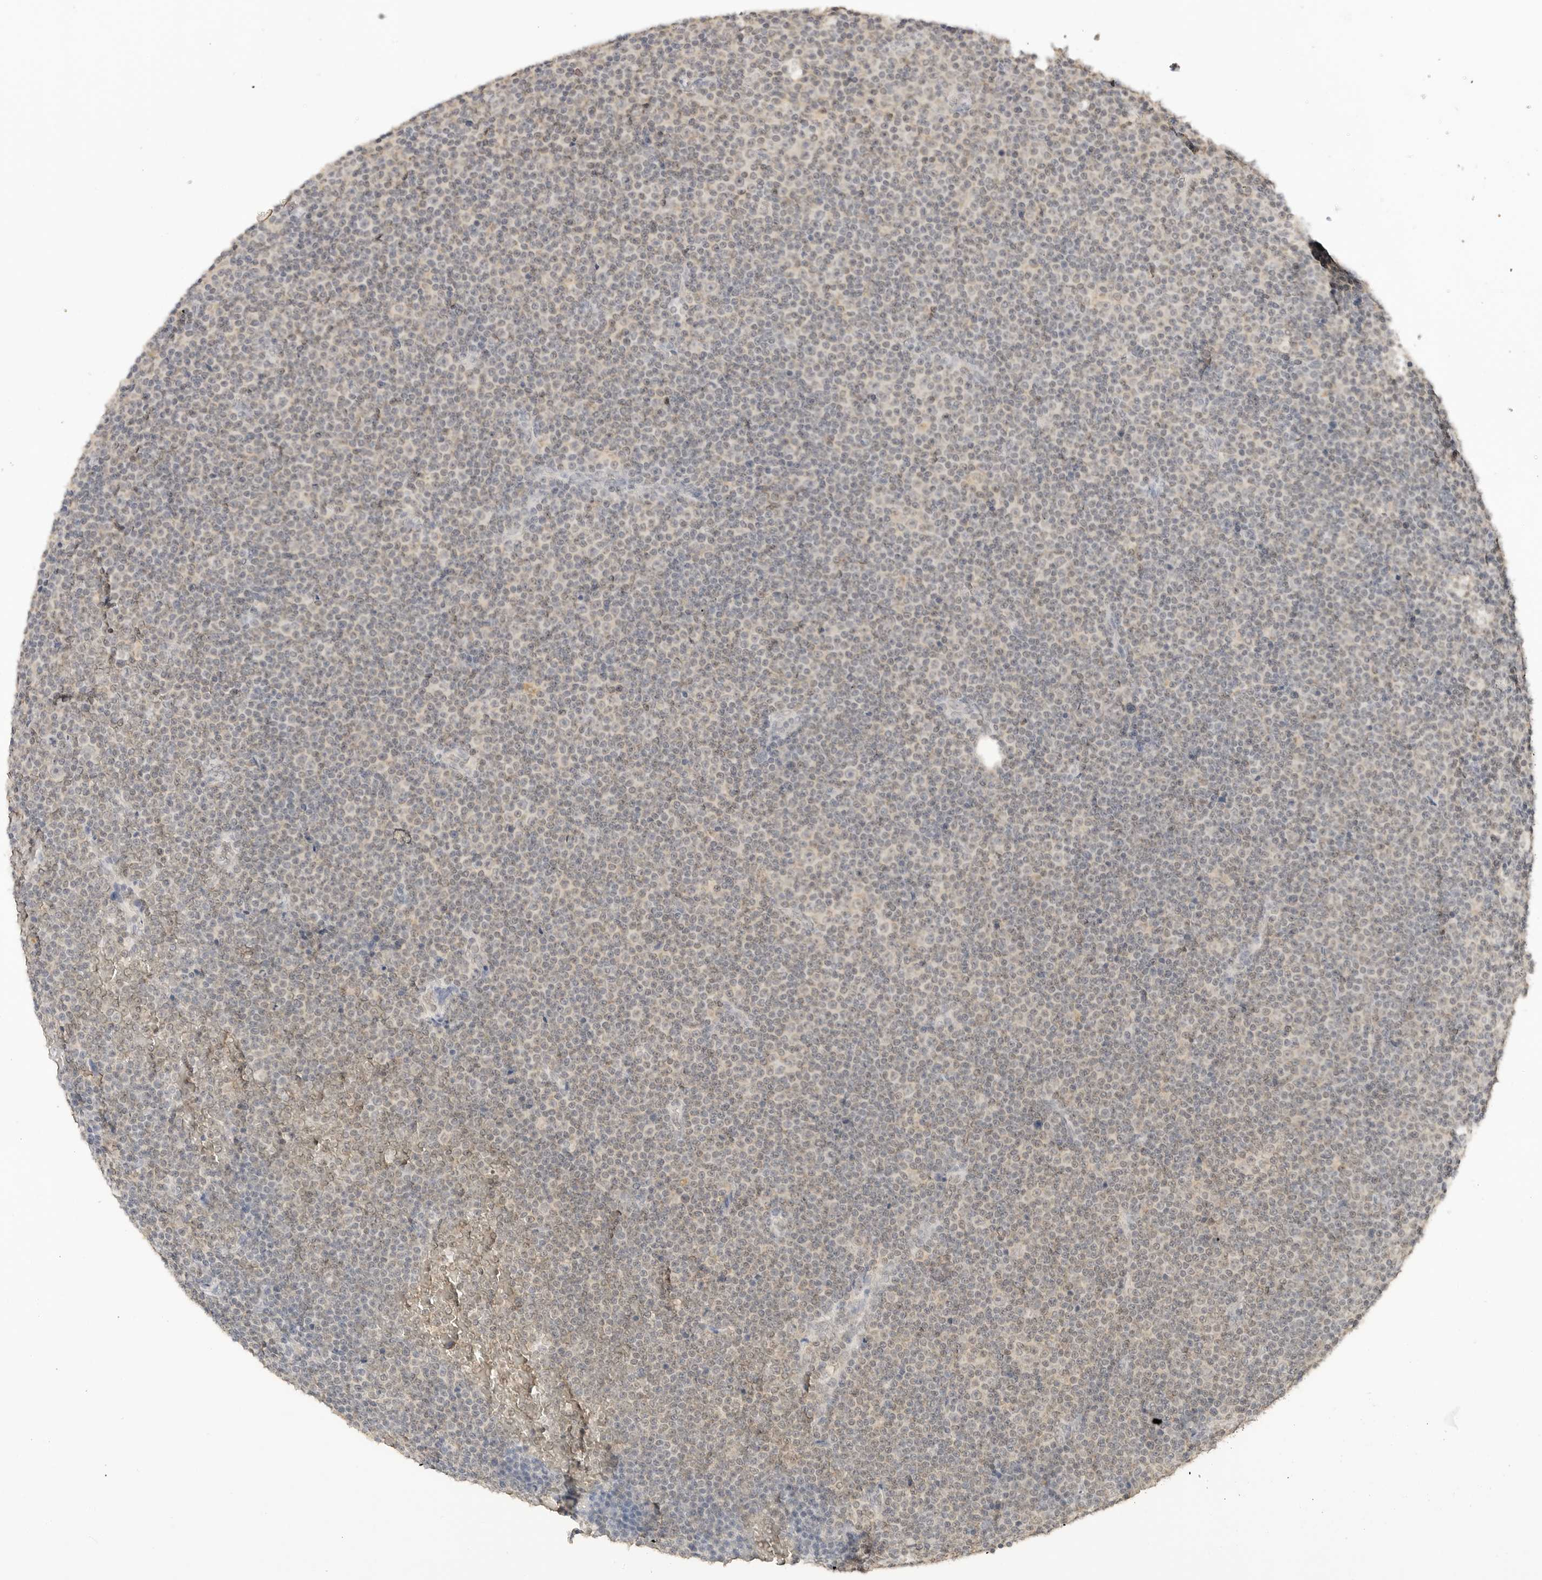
{"staining": {"intensity": "weak", "quantity": "<25%", "location": "nuclear"}, "tissue": "lymphoma", "cell_type": "Tumor cells", "image_type": "cancer", "snomed": [{"axis": "morphology", "description": "Malignant lymphoma, non-Hodgkin's type, Low grade"}, {"axis": "topography", "description": "Lymph node"}], "caption": "The micrograph reveals no staining of tumor cells in low-grade malignant lymphoma, non-Hodgkin's type. (IHC, brightfield microscopy, high magnification).", "gene": "EPHA1", "patient": {"sex": "female", "age": 67}}